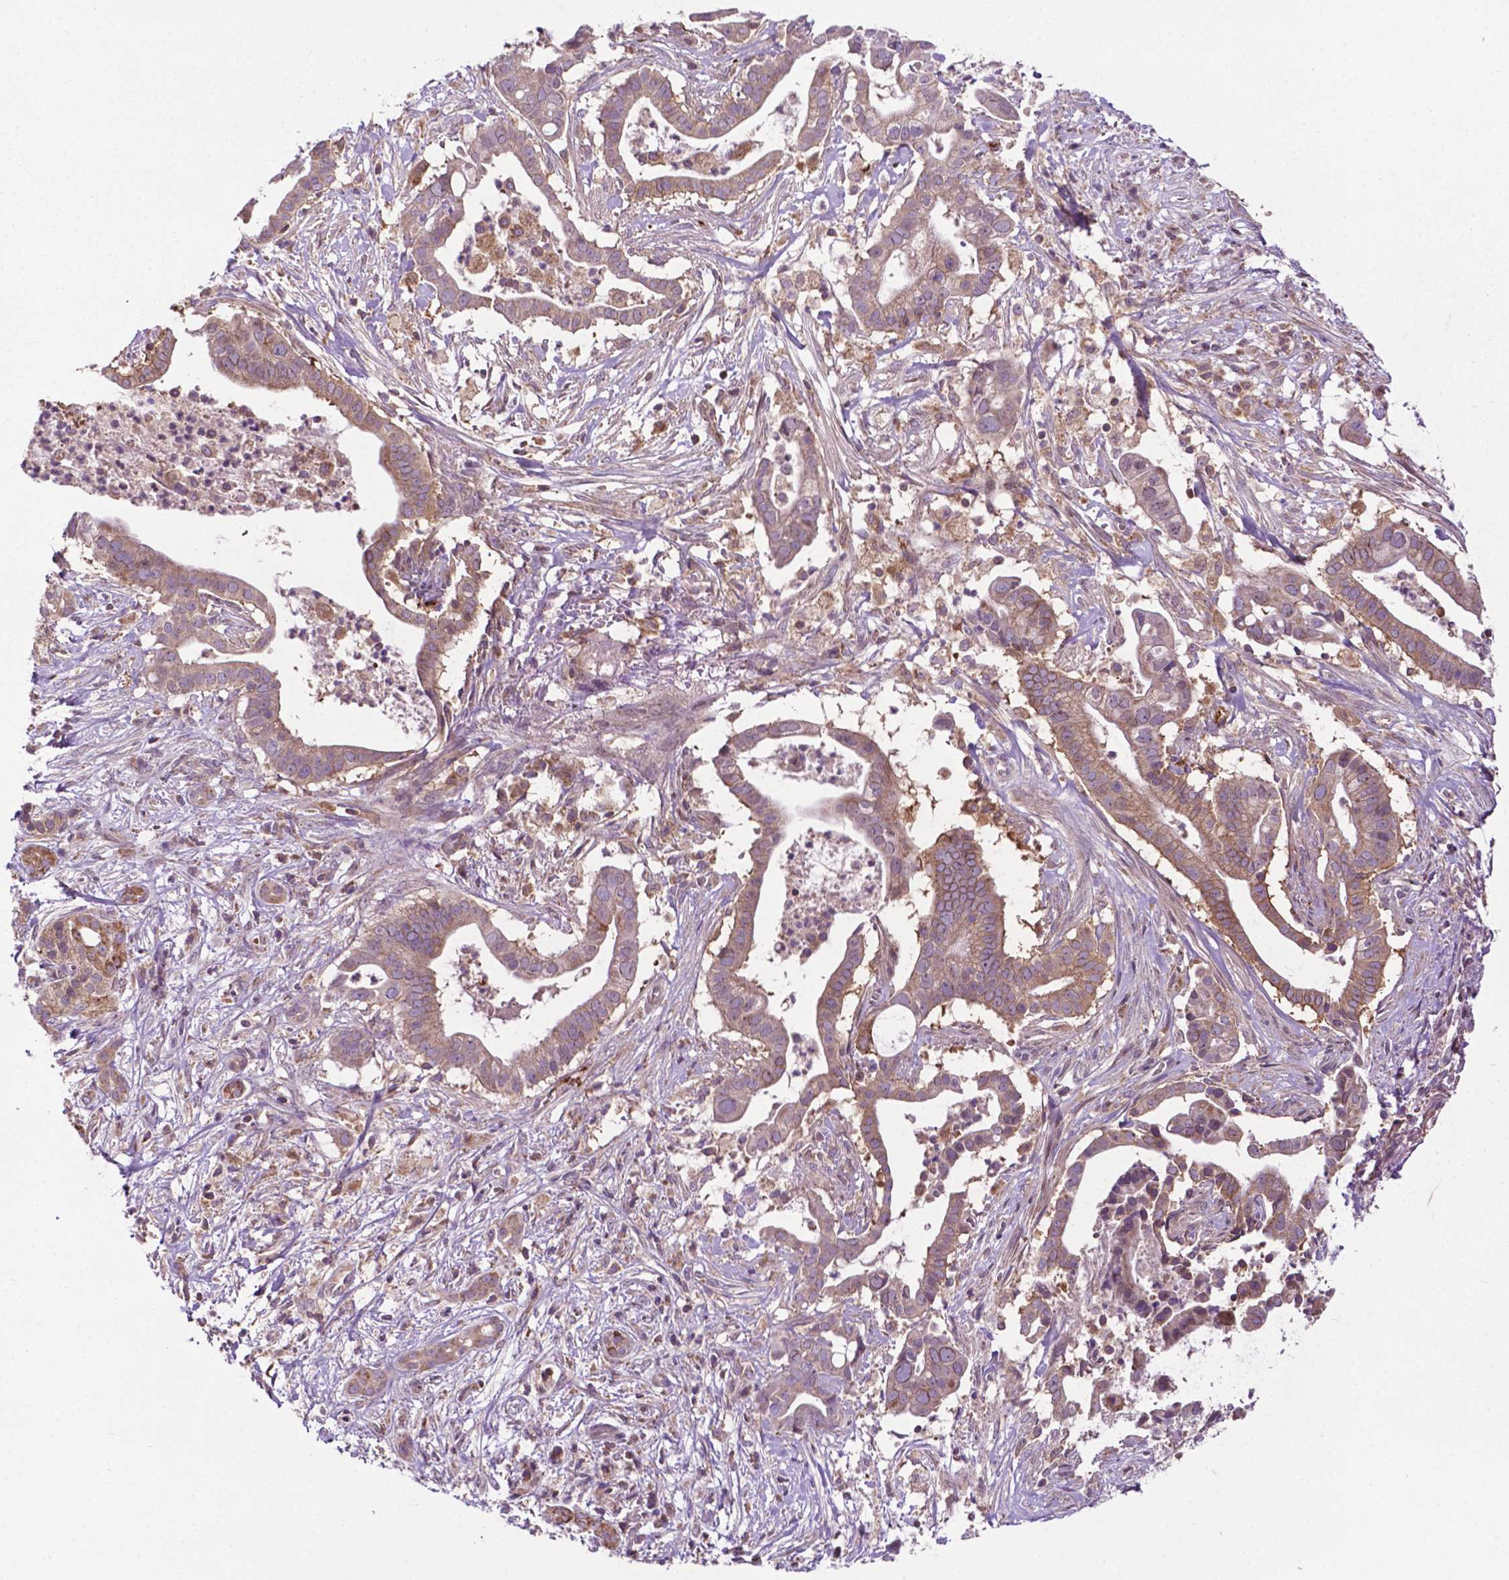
{"staining": {"intensity": "weak", "quantity": ">75%", "location": "cytoplasmic/membranous"}, "tissue": "pancreatic cancer", "cell_type": "Tumor cells", "image_type": "cancer", "snomed": [{"axis": "morphology", "description": "Adenocarcinoma, NOS"}, {"axis": "topography", "description": "Pancreas"}], "caption": "Brown immunohistochemical staining in pancreatic adenocarcinoma displays weak cytoplasmic/membranous positivity in about >75% of tumor cells.", "gene": "SPNS2", "patient": {"sex": "male", "age": 61}}